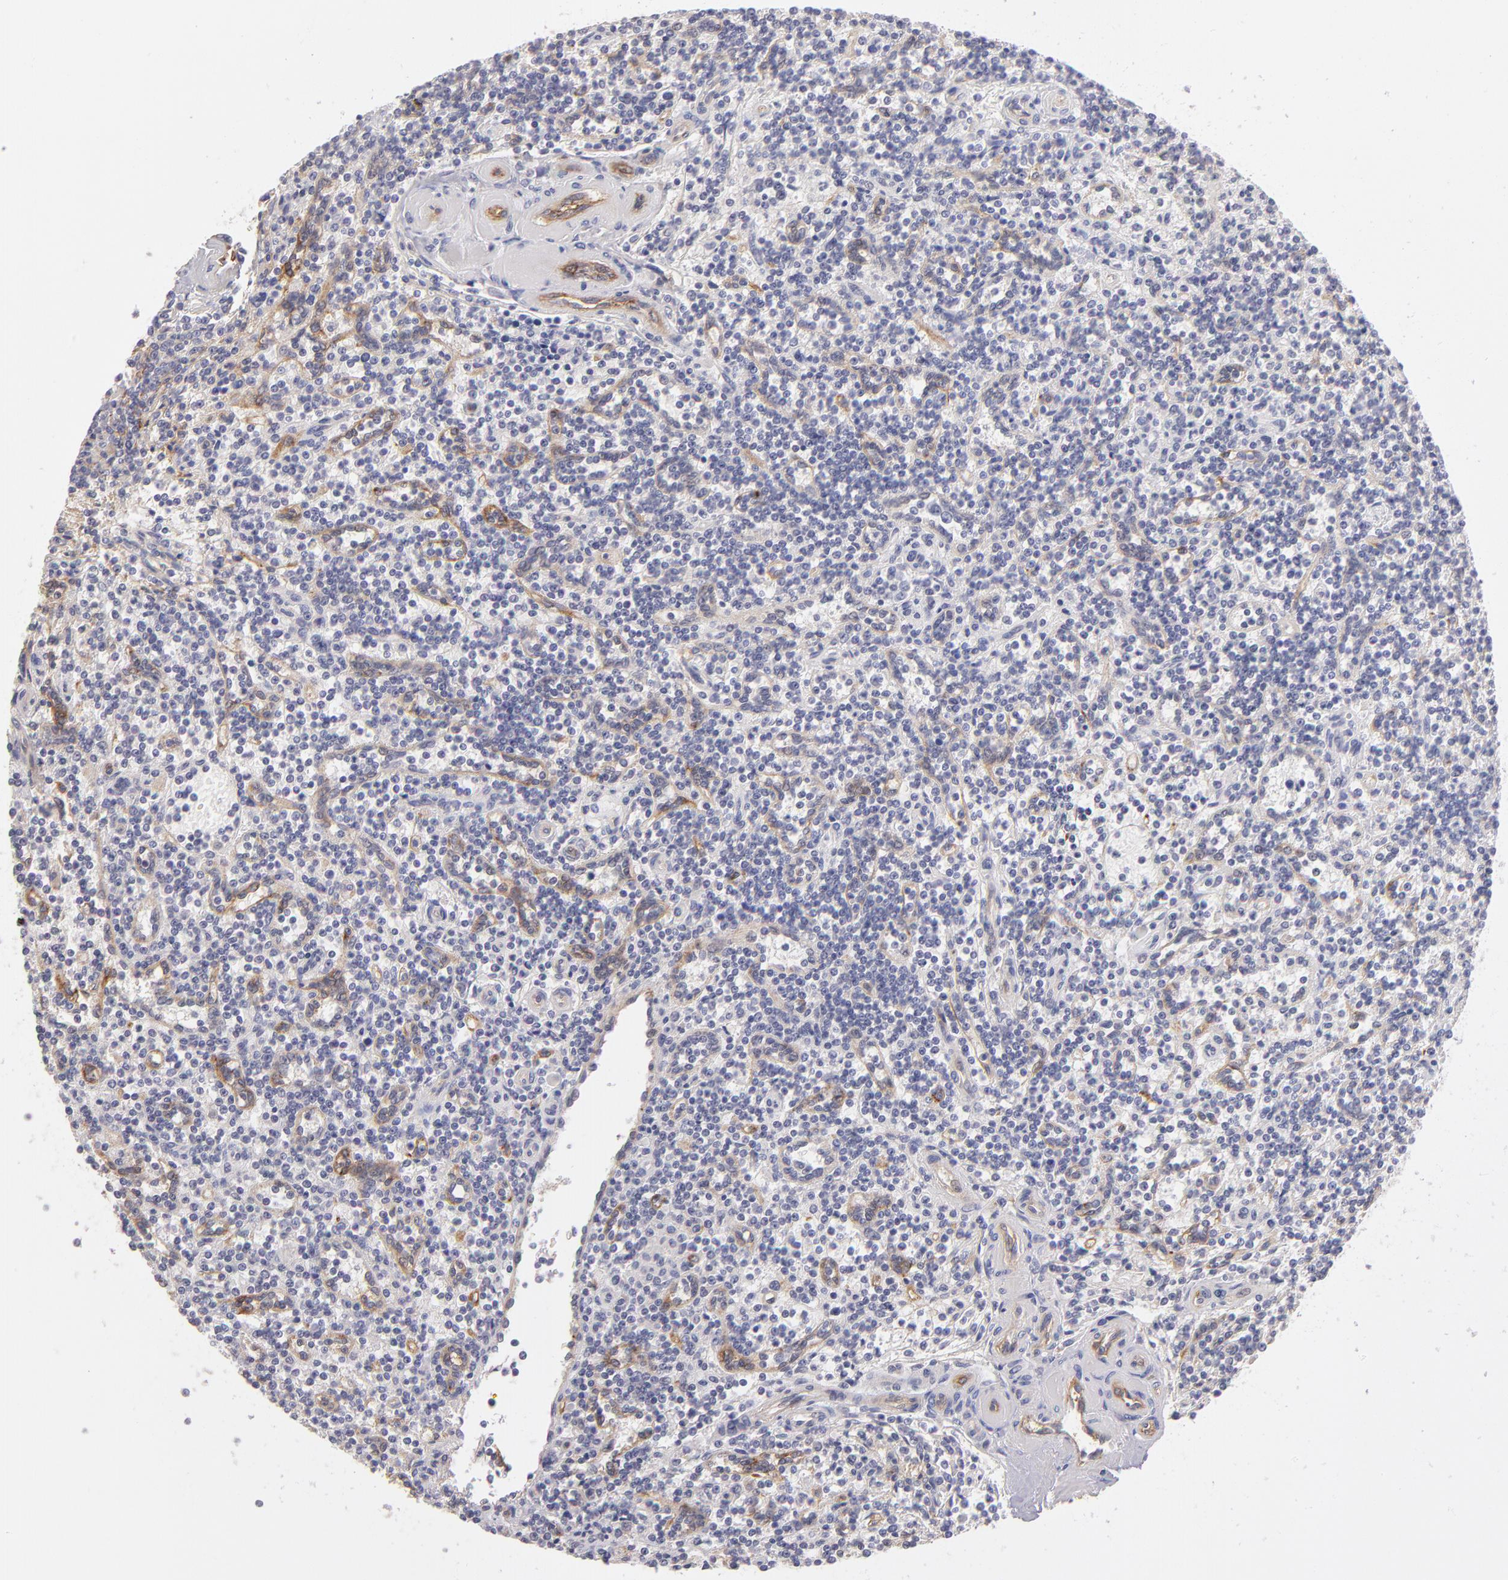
{"staining": {"intensity": "negative", "quantity": "none", "location": "none"}, "tissue": "lymphoma", "cell_type": "Tumor cells", "image_type": "cancer", "snomed": [{"axis": "morphology", "description": "Malignant lymphoma, non-Hodgkin's type, Low grade"}, {"axis": "topography", "description": "Spleen"}], "caption": "IHC histopathology image of neoplastic tissue: human lymphoma stained with DAB displays no significant protein staining in tumor cells.", "gene": "THBD", "patient": {"sex": "male", "age": 73}}